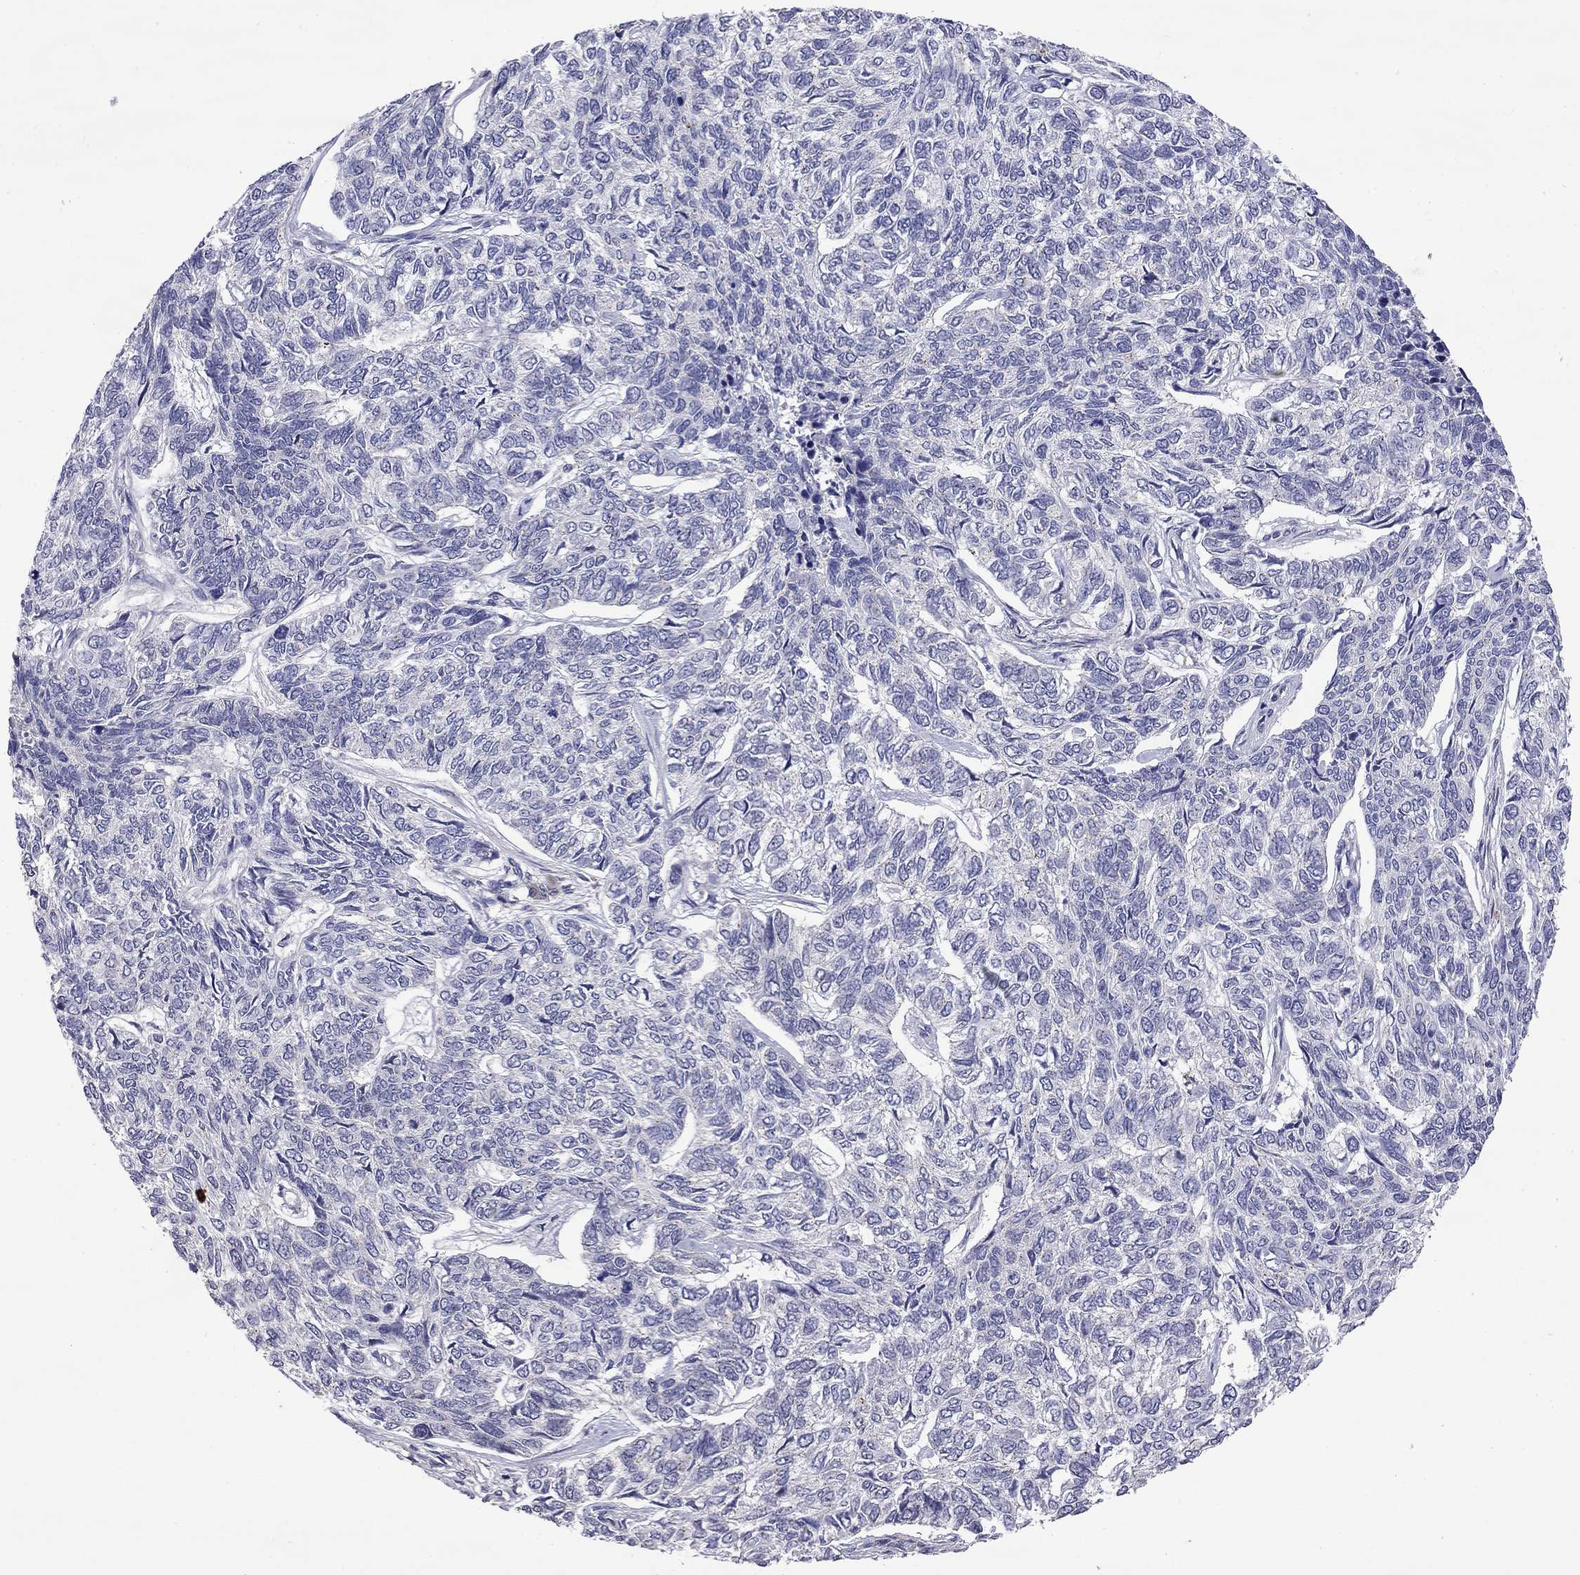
{"staining": {"intensity": "negative", "quantity": "none", "location": "none"}, "tissue": "skin cancer", "cell_type": "Tumor cells", "image_type": "cancer", "snomed": [{"axis": "morphology", "description": "Basal cell carcinoma"}, {"axis": "topography", "description": "Skin"}], "caption": "Immunohistochemistry (IHC) histopathology image of neoplastic tissue: human skin basal cell carcinoma stained with DAB (3,3'-diaminobenzidine) displays no significant protein staining in tumor cells.", "gene": "WNK3", "patient": {"sex": "female", "age": 65}}